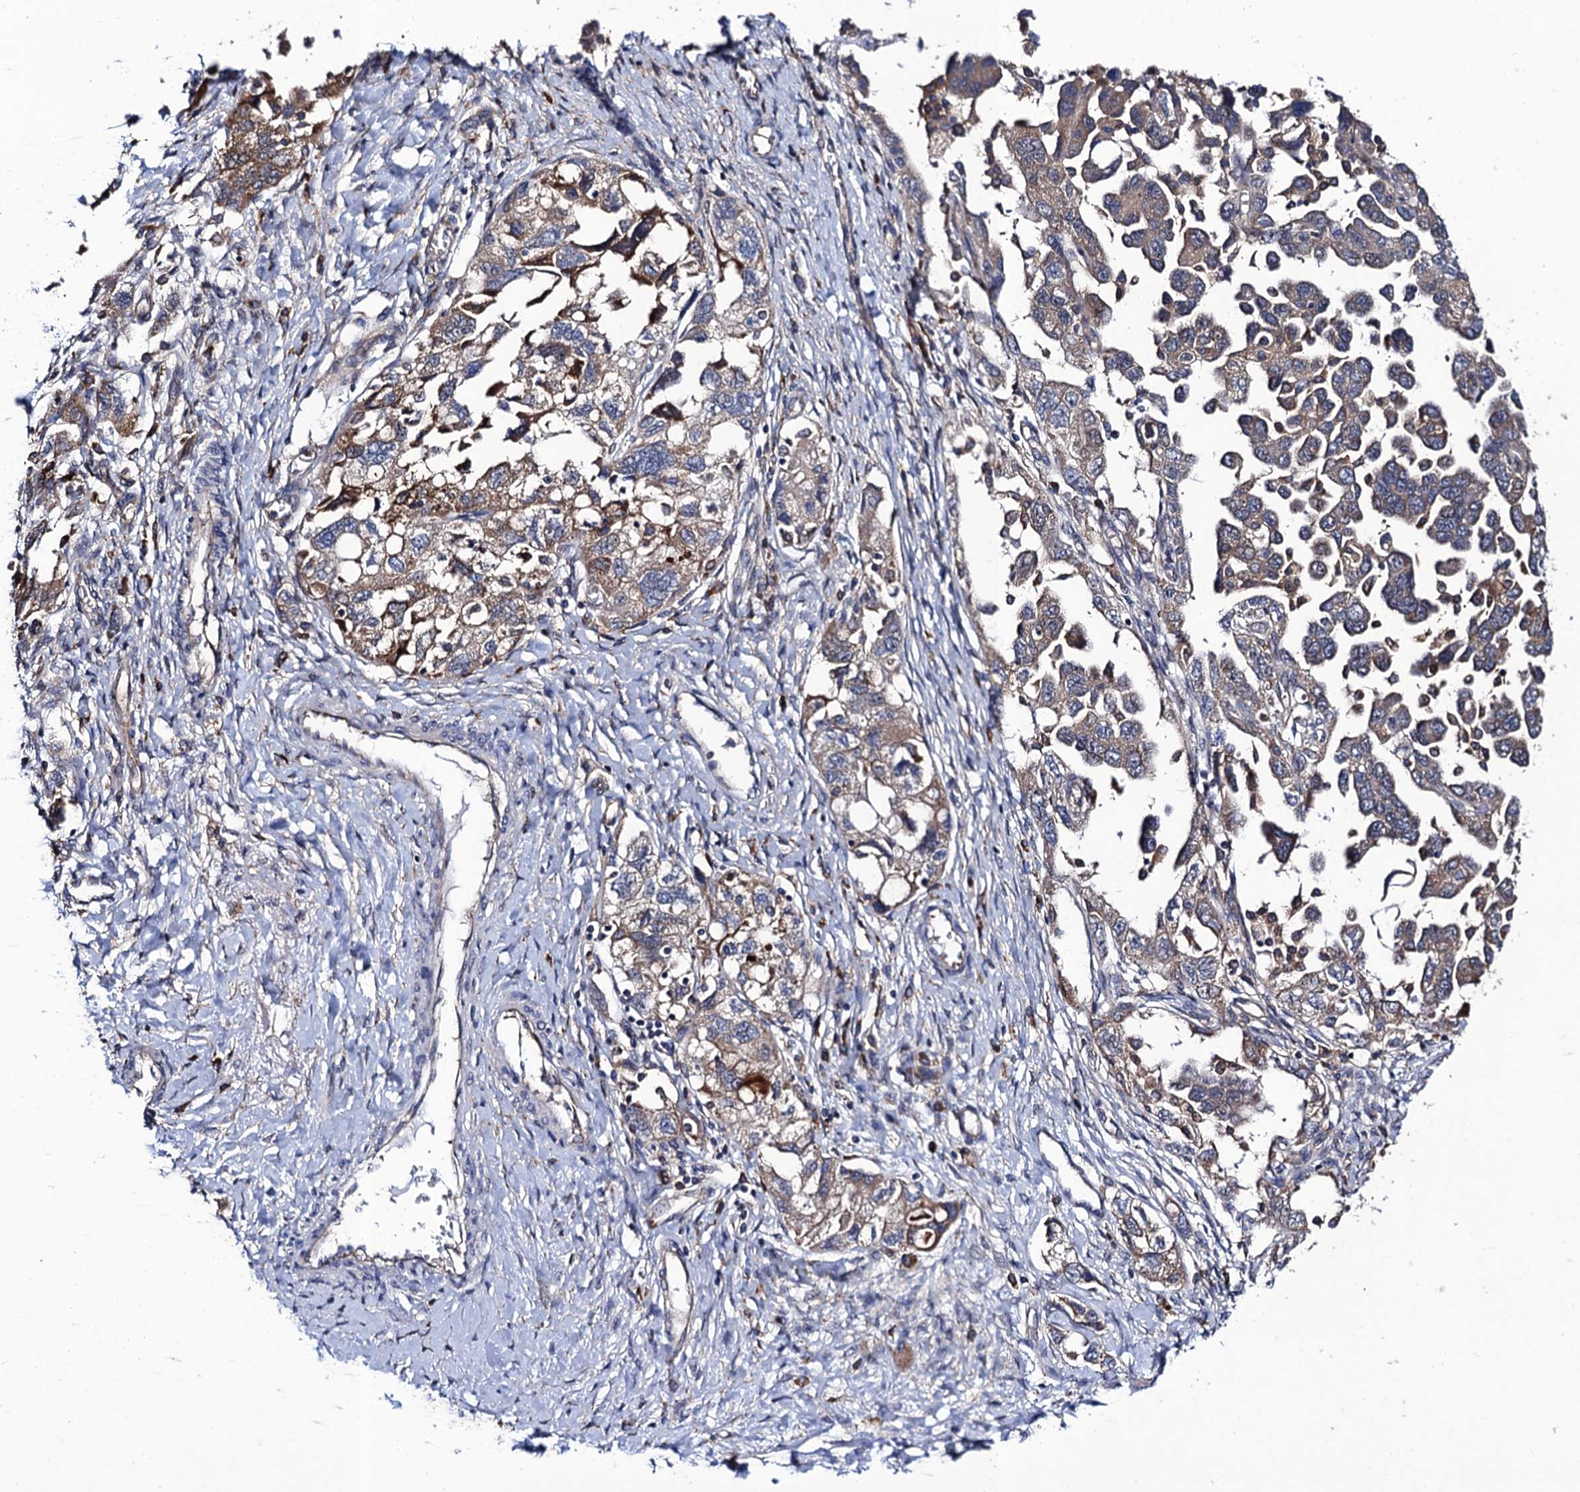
{"staining": {"intensity": "moderate", "quantity": ">75%", "location": "cytoplasmic/membranous"}, "tissue": "ovarian cancer", "cell_type": "Tumor cells", "image_type": "cancer", "snomed": [{"axis": "morphology", "description": "Carcinoma, NOS"}, {"axis": "morphology", "description": "Cystadenocarcinoma, serous, NOS"}, {"axis": "topography", "description": "Ovary"}], "caption": "This micrograph demonstrates immunohistochemistry (IHC) staining of human ovarian carcinoma, with medium moderate cytoplasmic/membranous expression in approximately >75% of tumor cells.", "gene": "PGLS", "patient": {"sex": "female", "age": 69}}